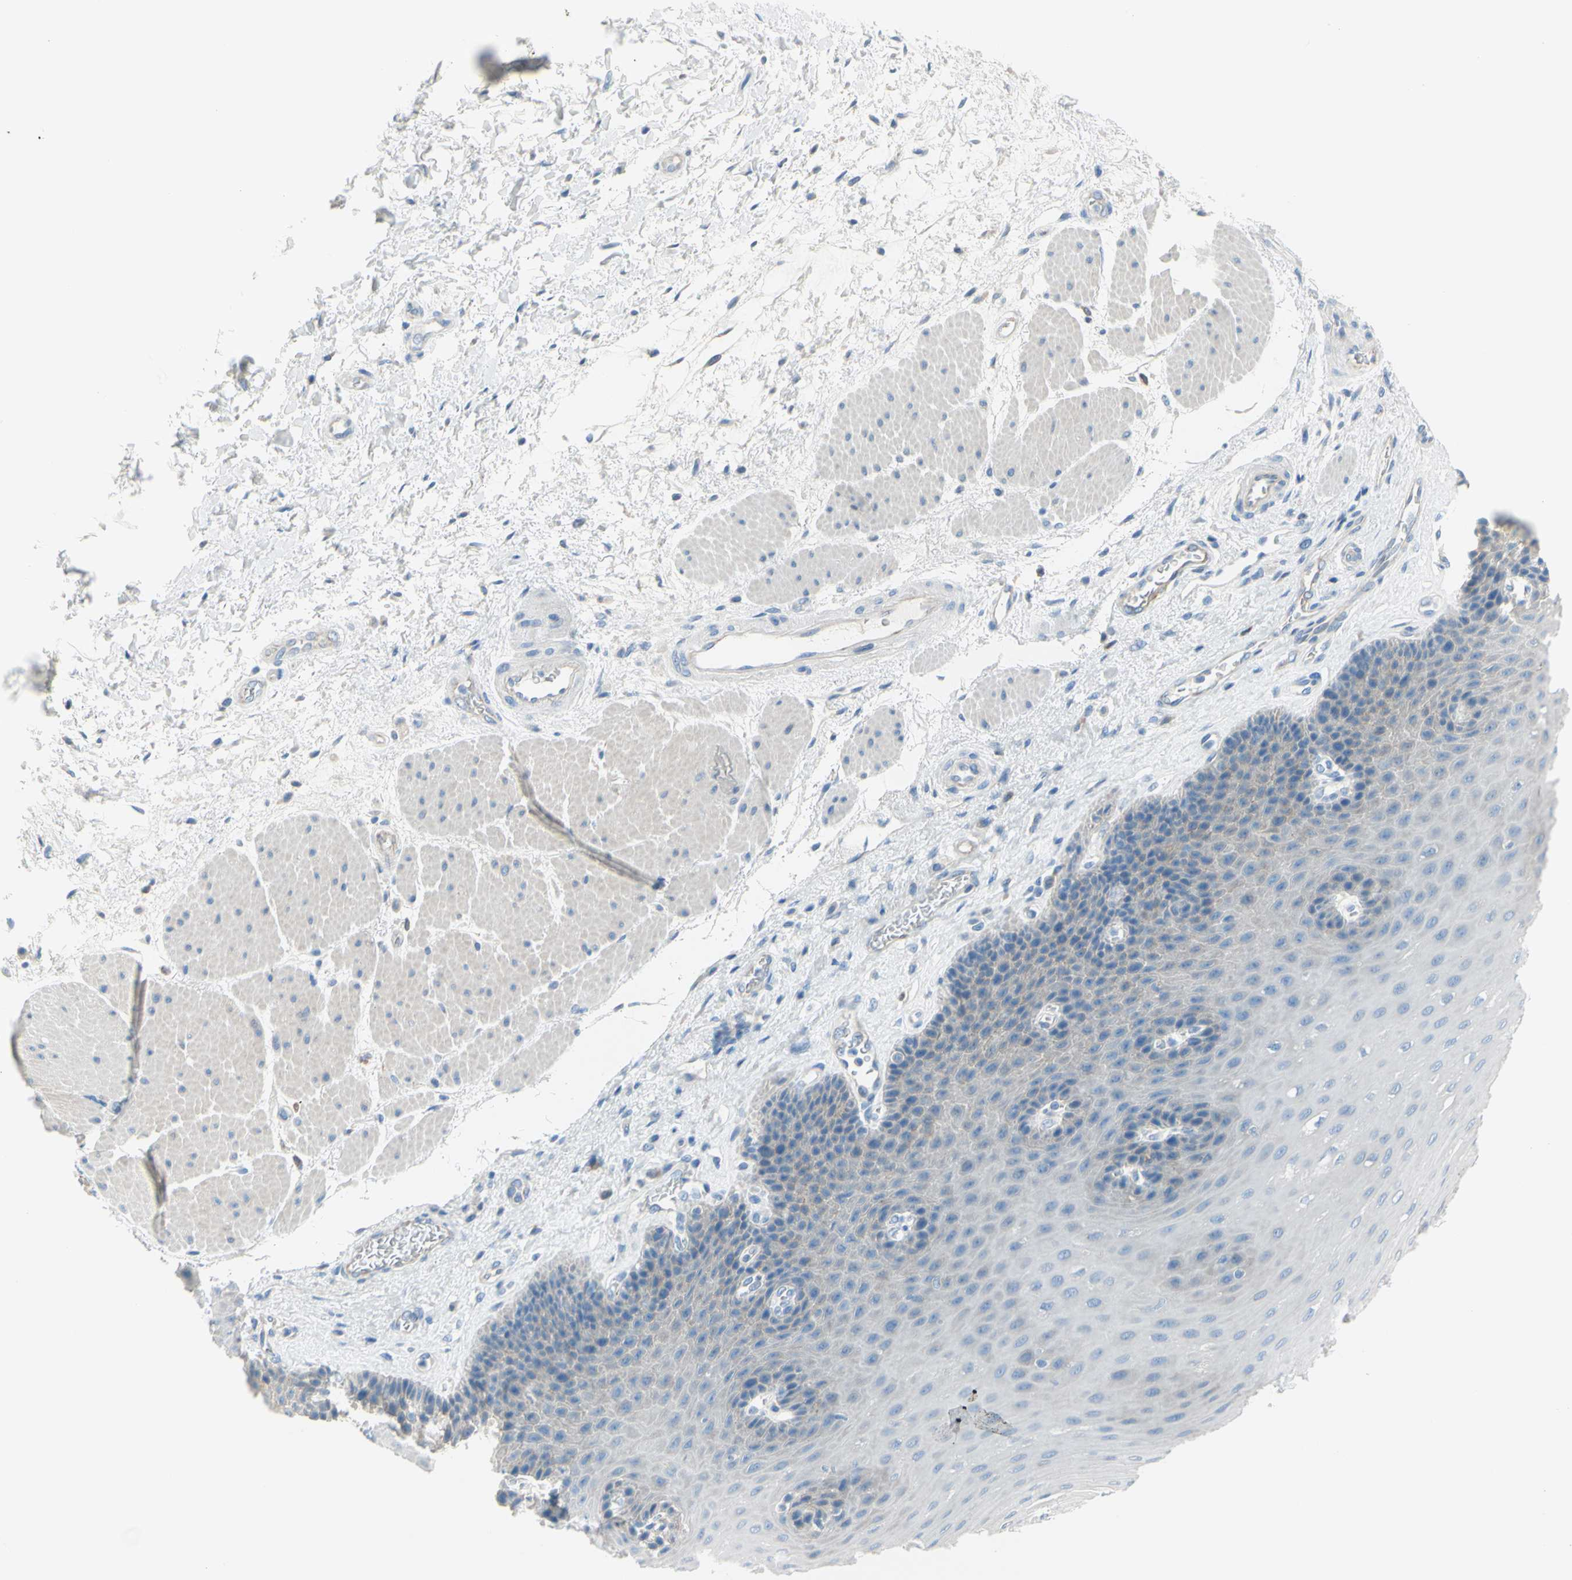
{"staining": {"intensity": "weak", "quantity": "<25%", "location": "cytoplasmic/membranous"}, "tissue": "esophagus", "cell_type": "Squamous epithelial cells", "image_type": "normal", "snomed": [{"axis": "morphology", "description": "Normal tissue, NOS"}, {"axis": "topography", "description": "Esophagus"}], "caption": "Squamous epithelial cells show no significant staining in unremarkable esophagus. (DAB (3,3'-diaminobenzidine) IHC with hematoxylin counter stain).", "gene": "FRMD4B", "patient": {"sex": "female", "age": 72}}